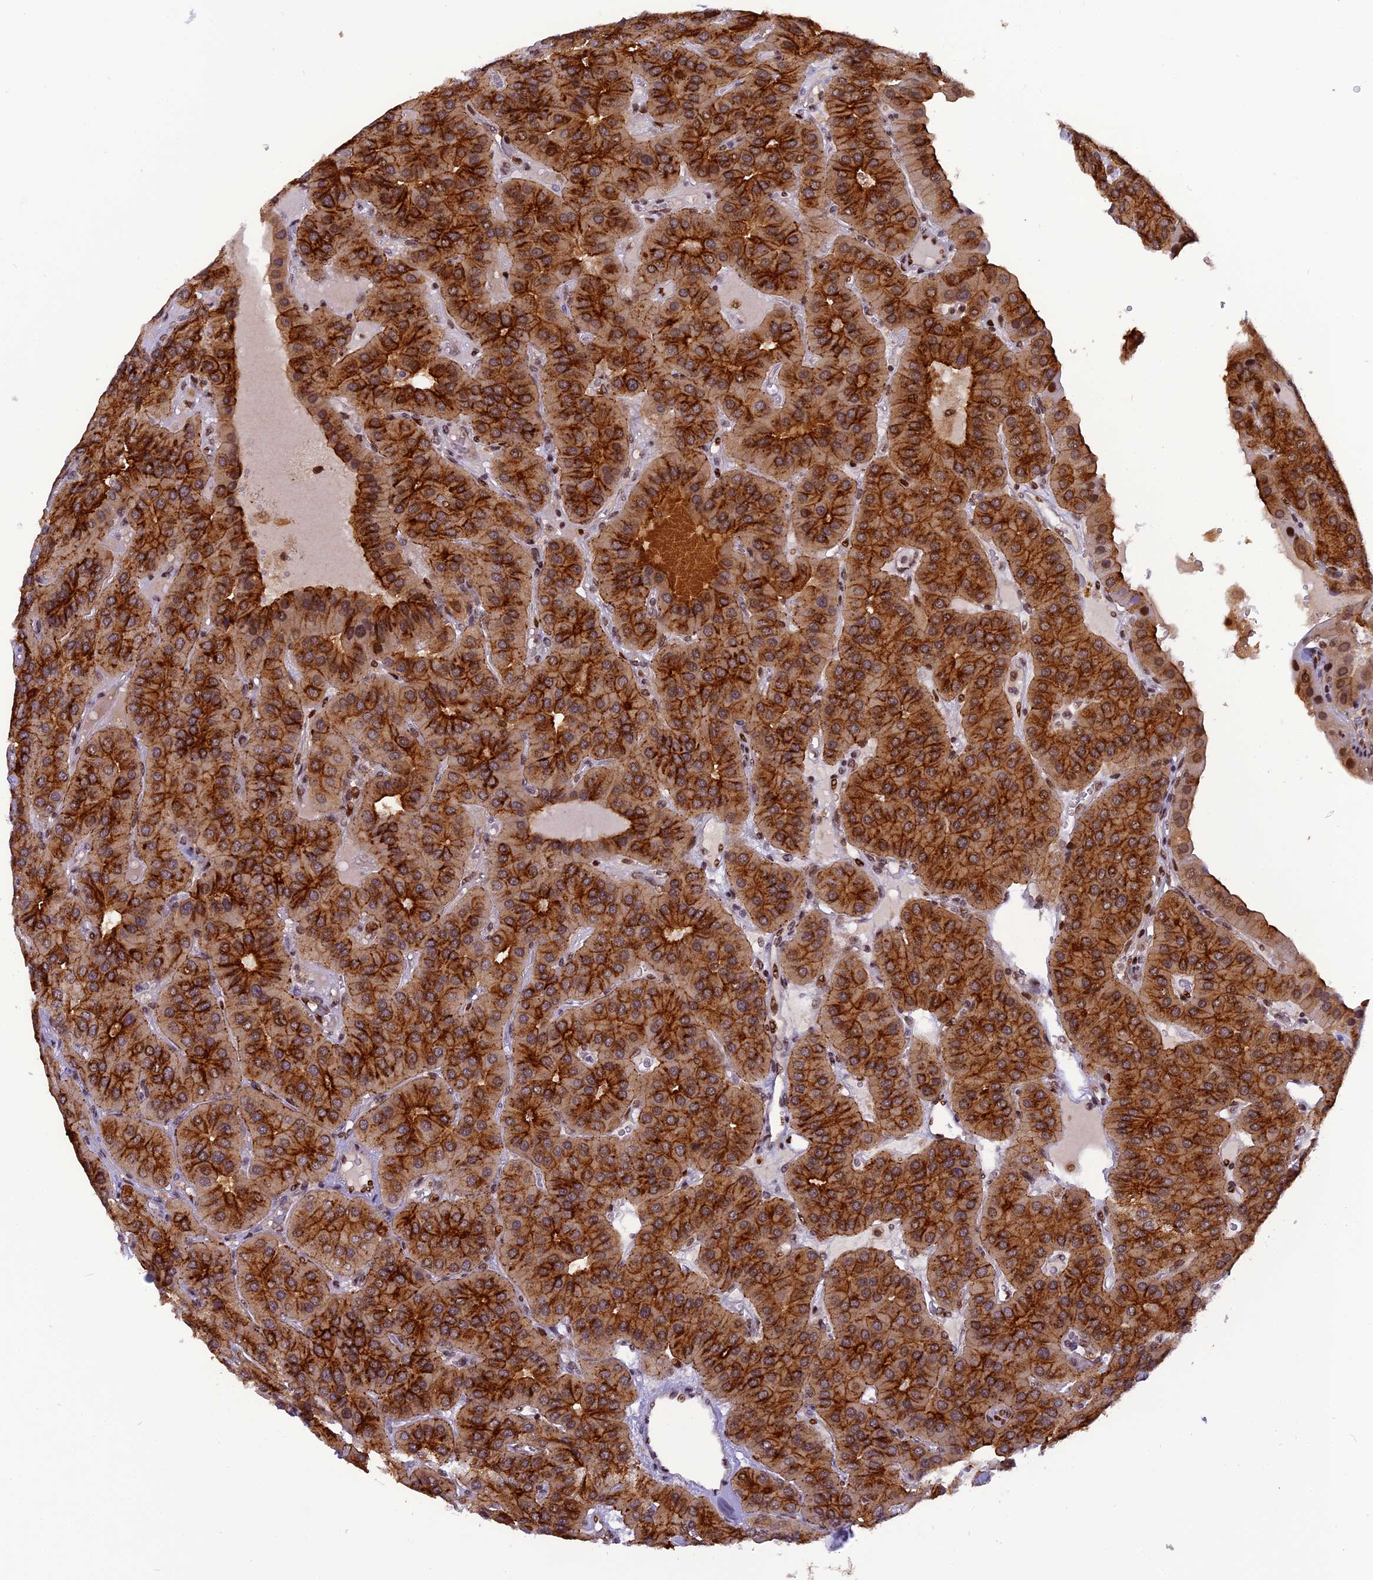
{"staining": {"intensity": "strong", "quantity": ">75%", "location": "cytoplasmic/membranous"}, "tissue": "parathyroid gland", "cell_type": "Glandular cells", "image_type": "normal", "snomed": [{"axis": "morphology", "description": "Normal tissue, NOS"}, {"axis": "morphology", "description": "Adenoma, NOS"}, {"axis": "topography", "description": "Parathyroid gland"}], "caption": "Normal parathyroid gland reveals strong cytoplasmic/membranous expression in approximately >75% of glandular cells.", "gene": "RABGGTA", "patient": {"sex": "female", "age": 86}}